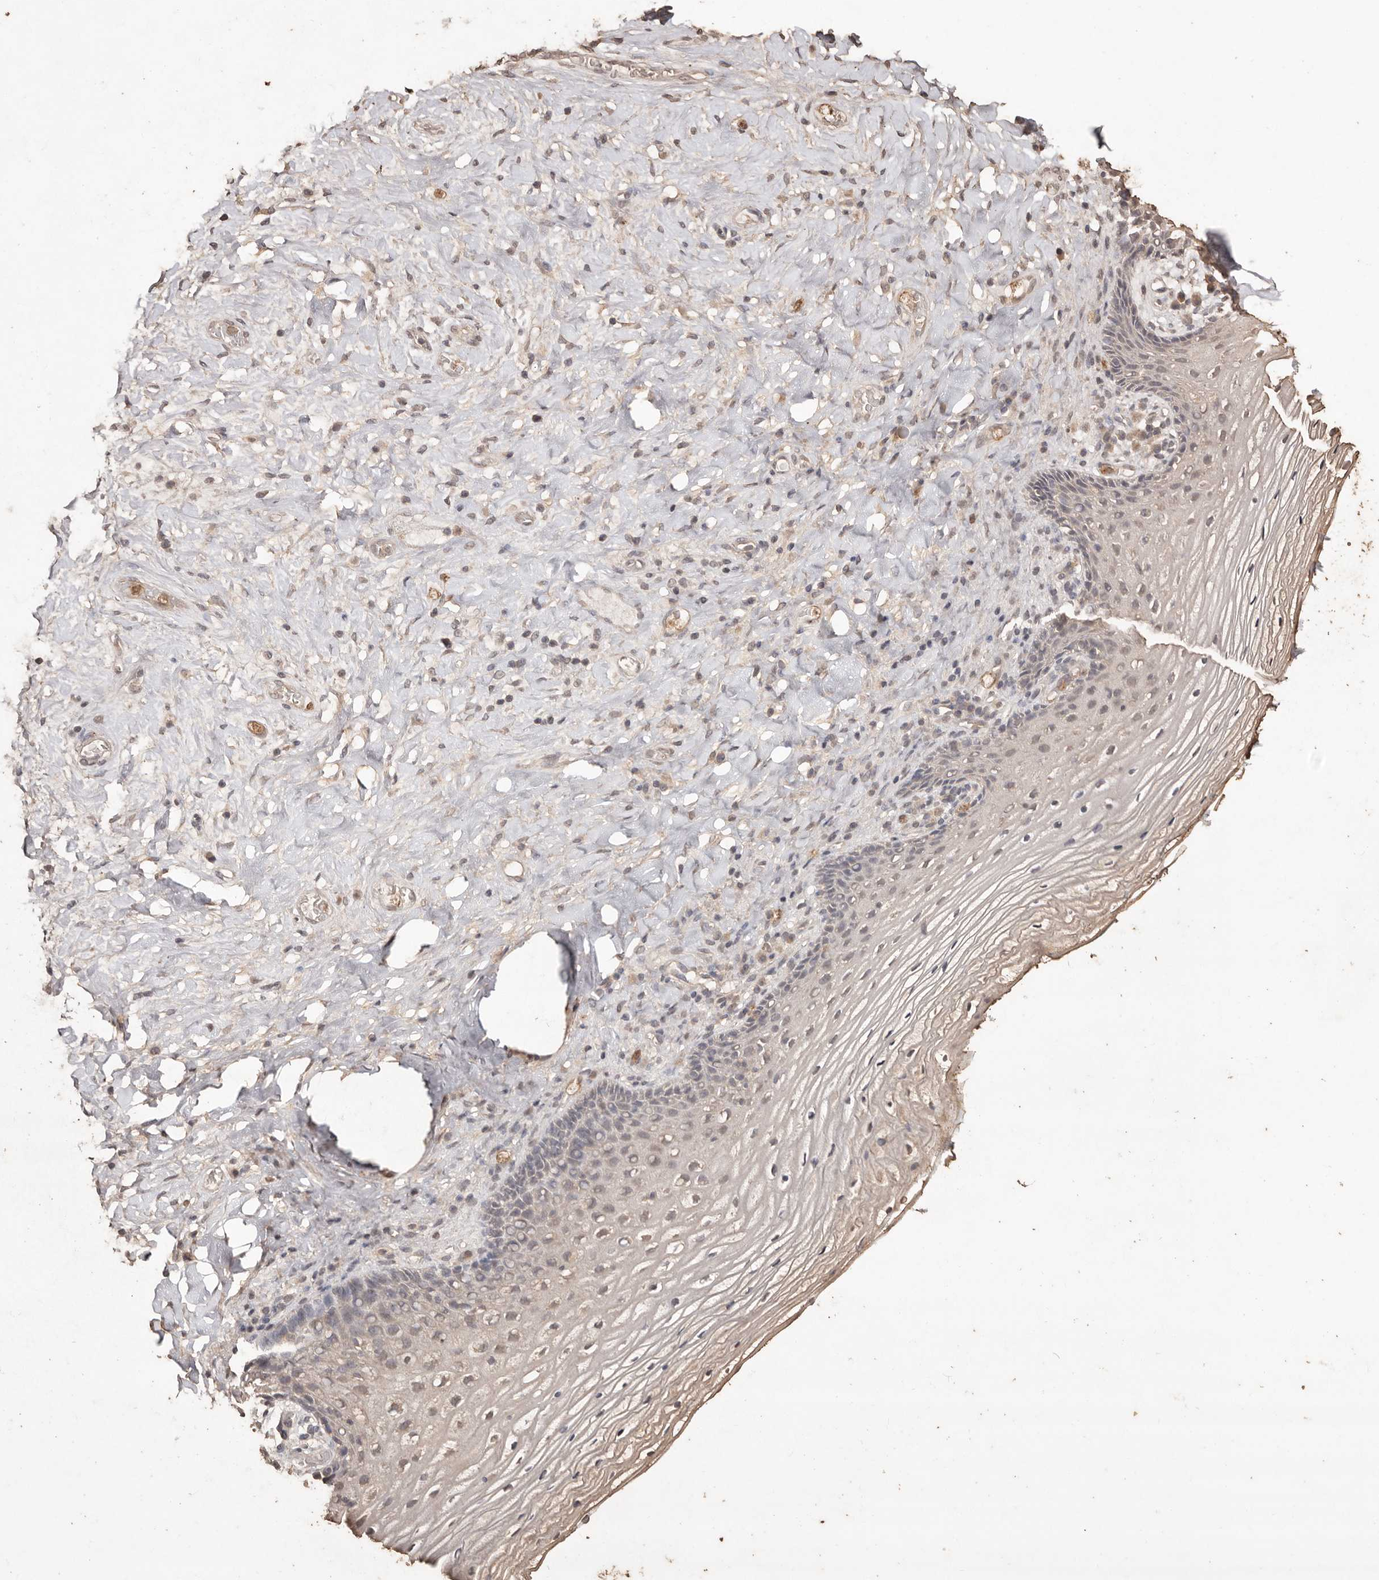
{"staining": {"intensity": "weak", "quantity": "<25%", "location": "cytoplasmic/membranous,nuclear"}, "tissue": "vagina", "cell_type": "Squamous epithelial cells", "image_type": "normal", "snomed": [{"axis": "morphology", "description": "Normal tissue, NOS"}, {"axis": "topography", "description": "Vagina"}], "caption": "Squamous epithelial cells show no significant expression in unremarkable vagina. (DAB (3,3'-diaminobenzidine) IHC with hematoxylin counter stain).", "gene": "PKDCC", "patient": {"sex": "female", "age": 60}}